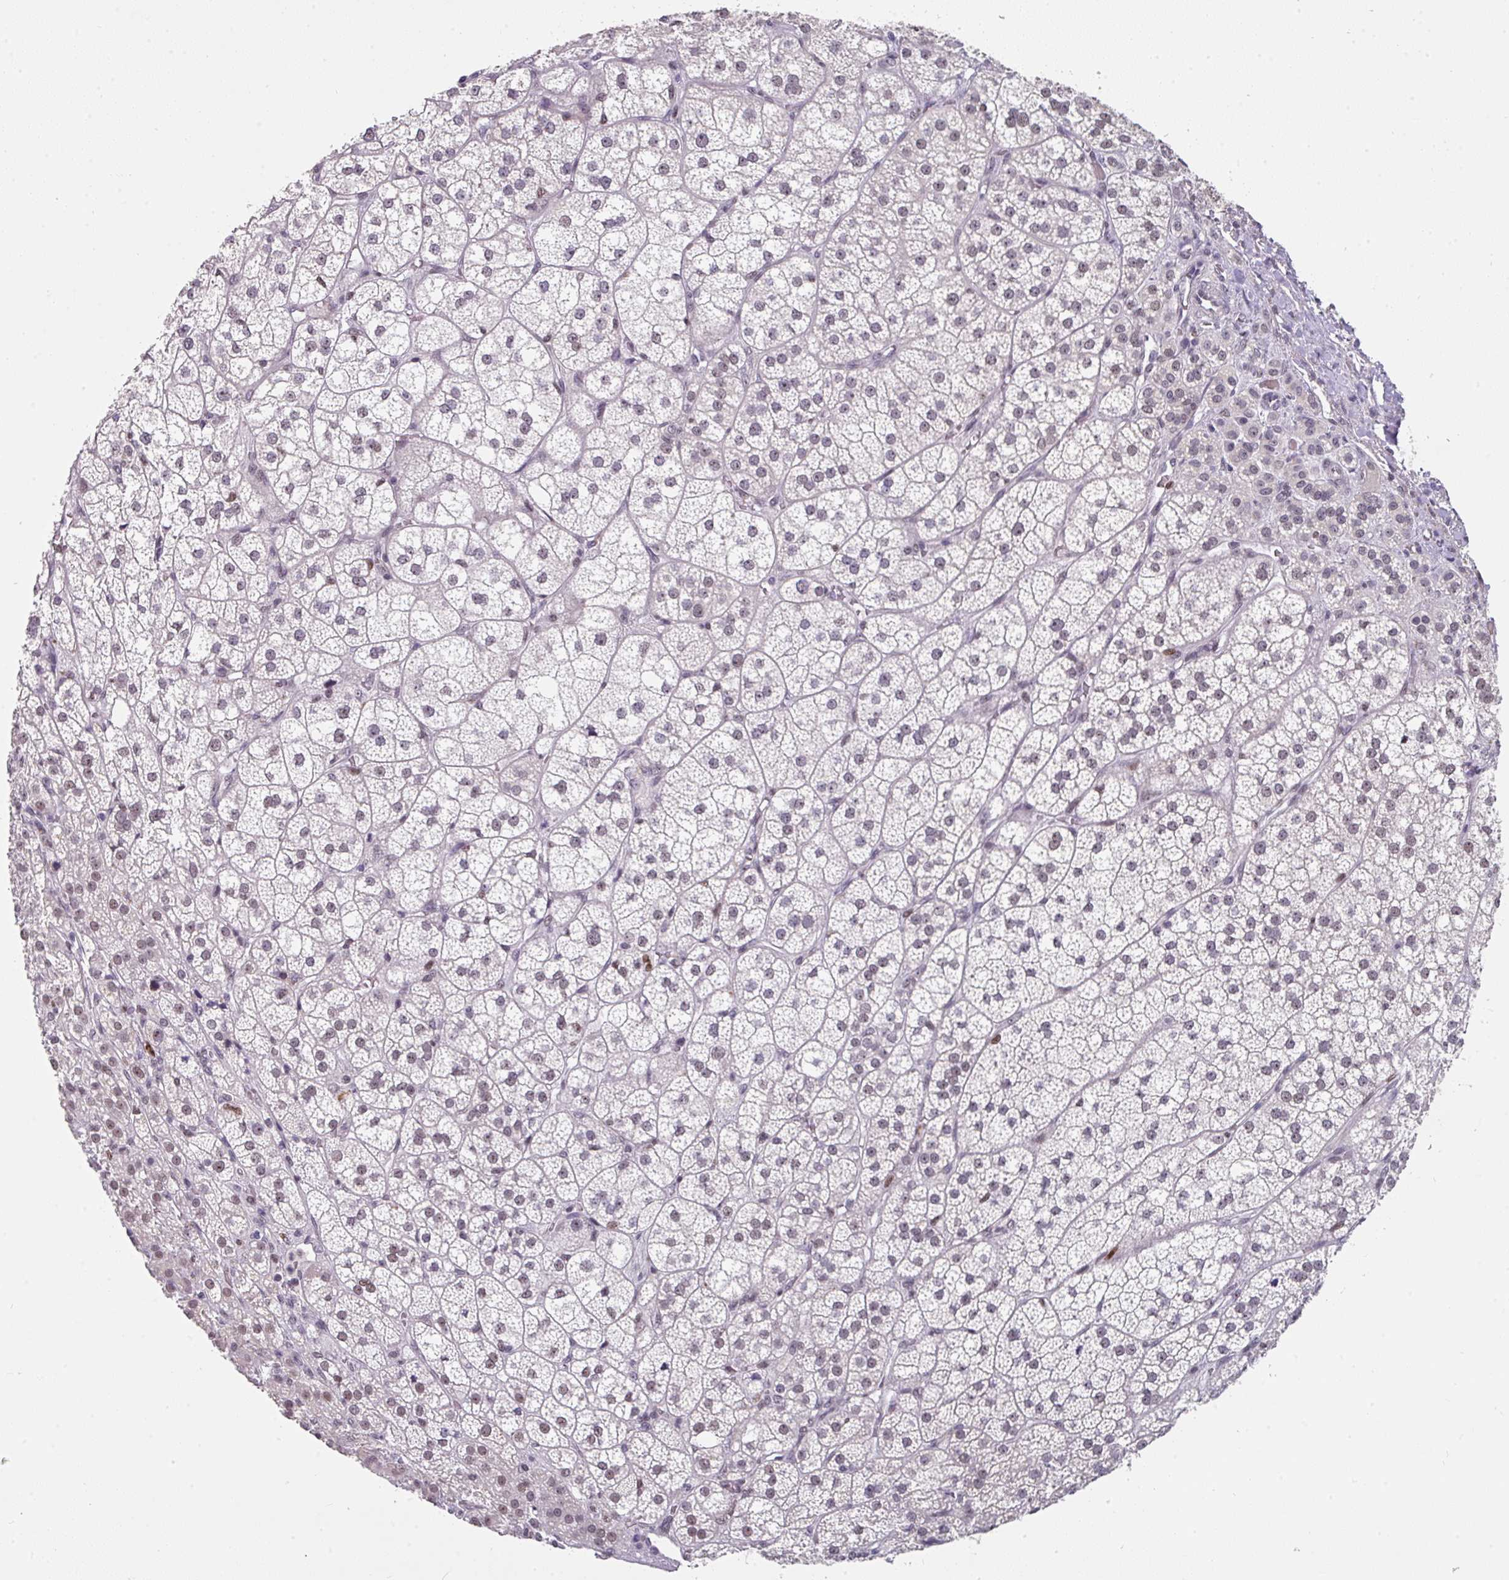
{"staining": {"intensity": "moderate", "quantity": ">75%", "location": "nuclear"}, "tissue": "adrenal gland", "cell_type": "Glandular cells", "image_type": "normal", "snomed": [{"axis": "morphology", "description": "Normal tissue, NOS"}, {"axis": "topography", "description": "Adrenal gland"}], "caption": "Immunohistochemical staining of benign human adrenal gland reveals medium levels of moderate nuclear expression in about >75% of glandular cells. The staining was performed using DAB (3,3'-diaminobenzidine), with brown indicating positive protein expression. Nuclei are stained blue with hematoxylin.", "gene": "ENSG00000283782", "patient": {"sex": "female", "age": 60}}